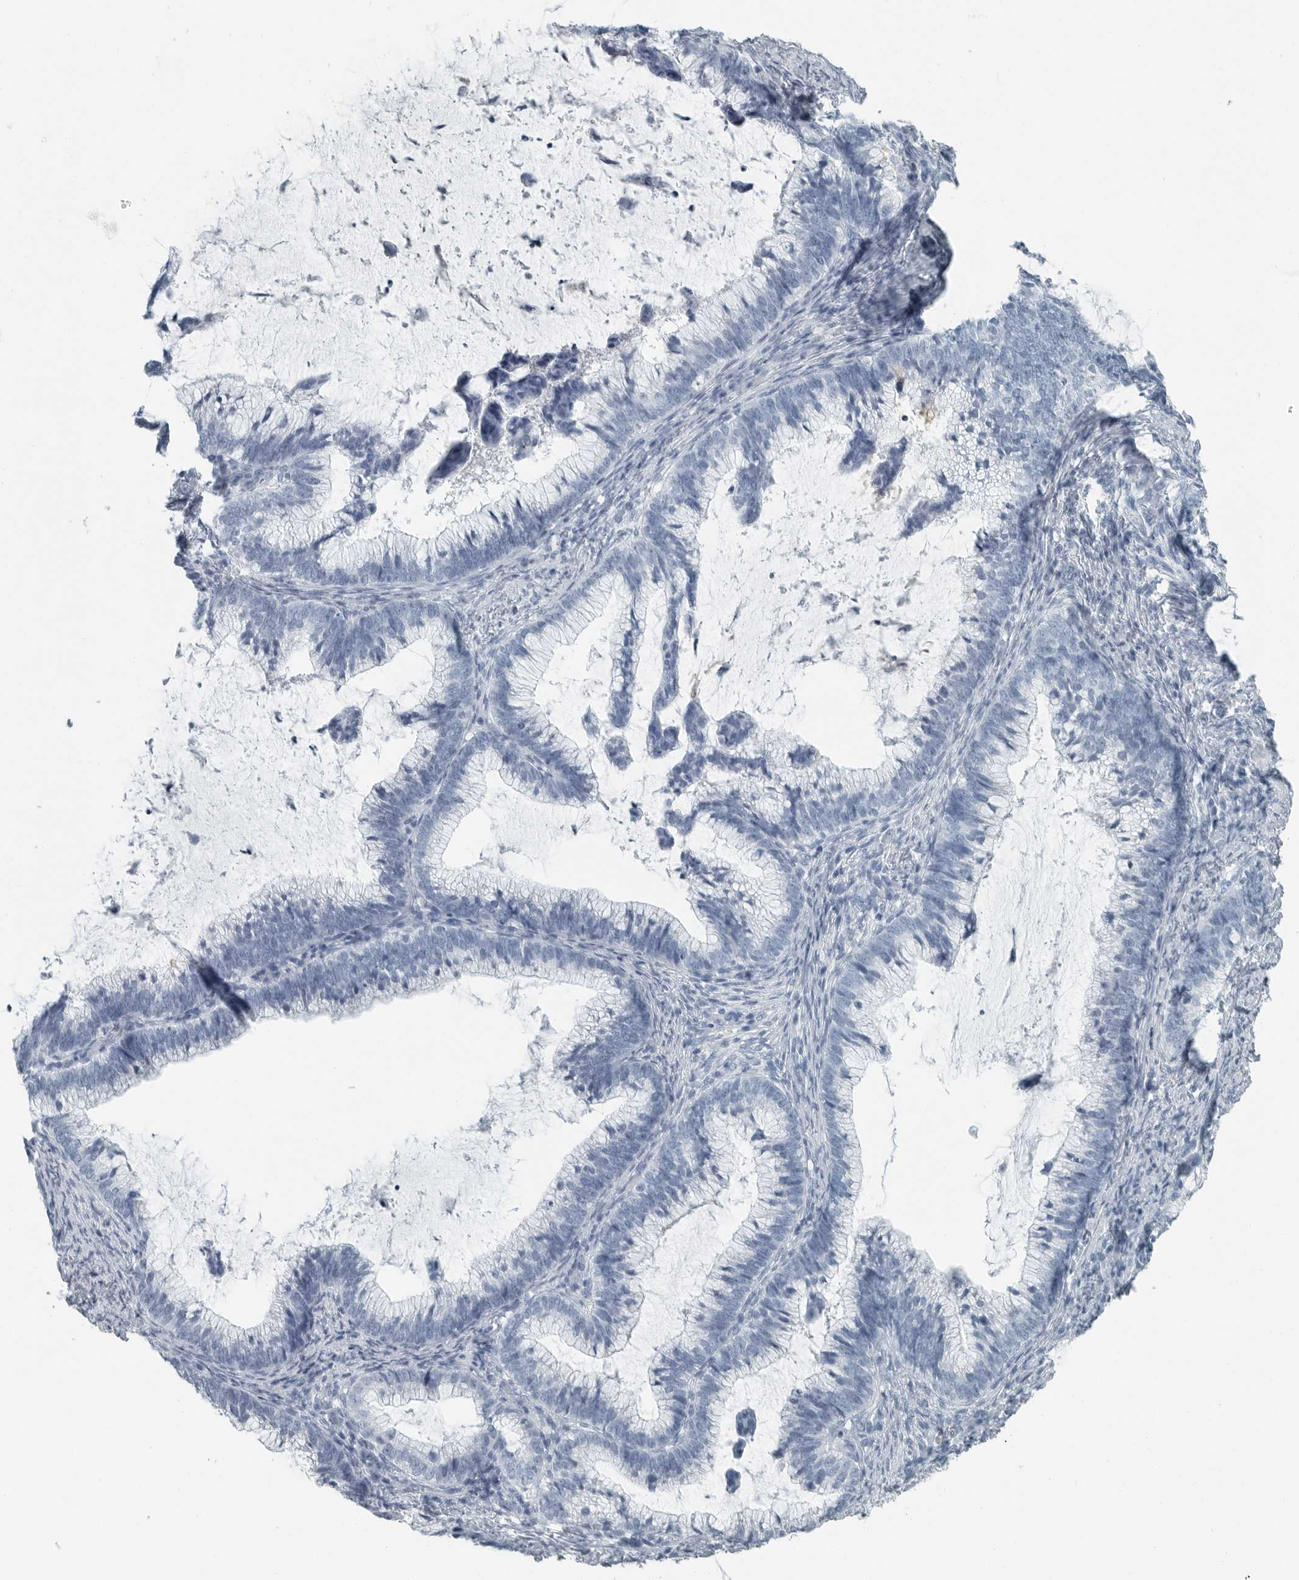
{"staining": {"intensity": "negative", "quantity": "none", "location": "none"}, "tissue": "cervical cancer", "cell_type": "Tumor cells", "image_type": "cancer", "snomed": [{"axis": "morphology", "description": "Adenocarcinoma, NOS"}, {"axis": "topography", "description": "Cervix"}], "caption": "Tumor cells show no significant protein expression in adenocarcinoma (cervical). Brightfield microscopy of immunohistochemistry stained with DAB (brown) and hematoxylin (blue), captured at high magnification.", "gene": "ZPBP2", "patient": {"sex": "female", "age": 36}}